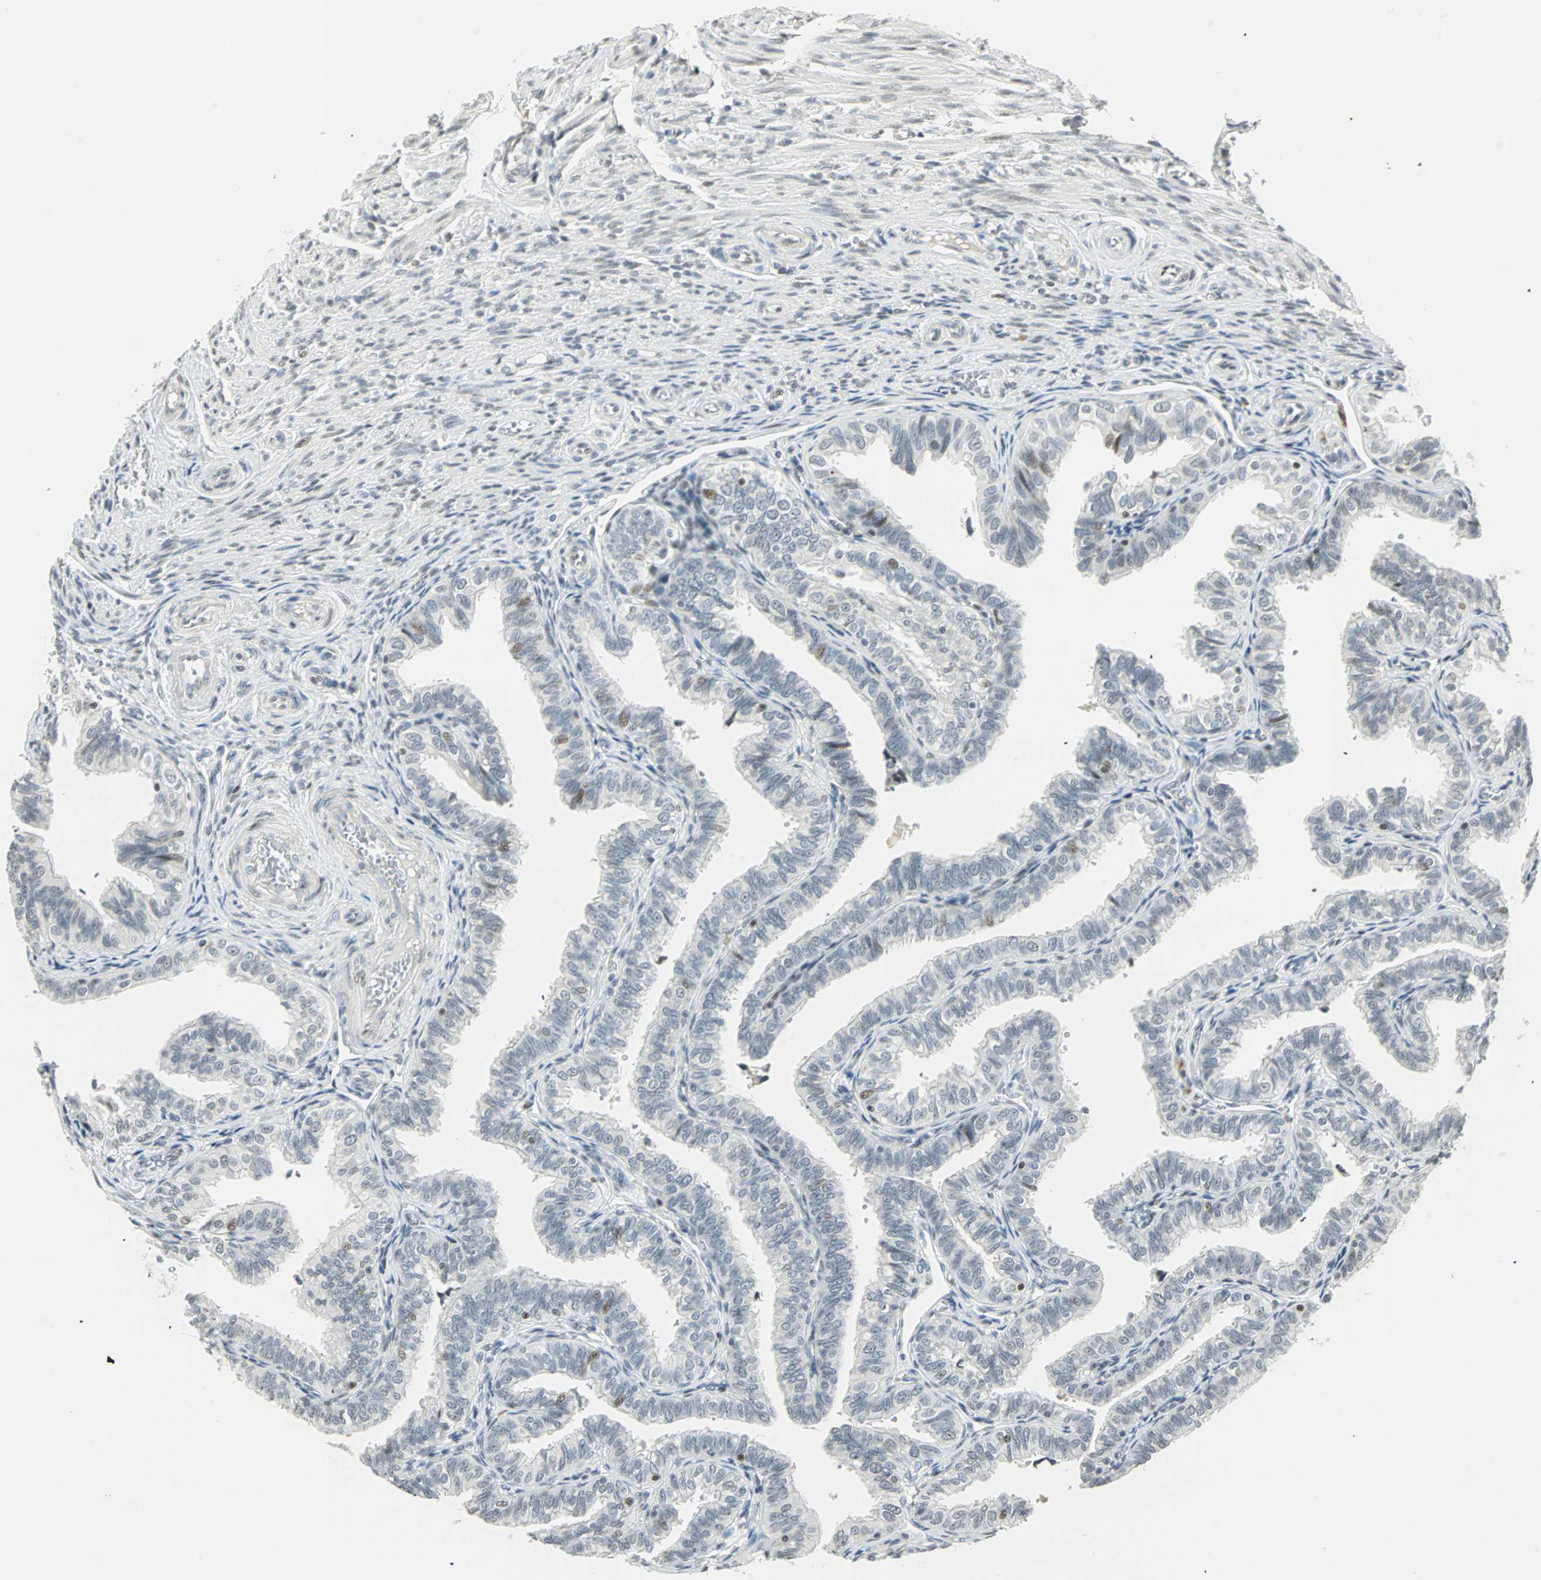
{"staining": {"intensity": "weak", "quantity": "<25%", "location": "nuclear"}, "tissue": "fallopian tube", "cell_type": "Glandular cells", "image_type": "normal", "snomed": [{"axis": "morphology", "description": "Normal tissue, NOS"}, {"axis": "topography", "description": "Fallopian tube"}], "caption": "This is a image of IHC staining of normal fallopian tube, which shows no positivity in glandular cells.", "gene": "SMAD3", "patient": {"sex": "female", "age": 46}}